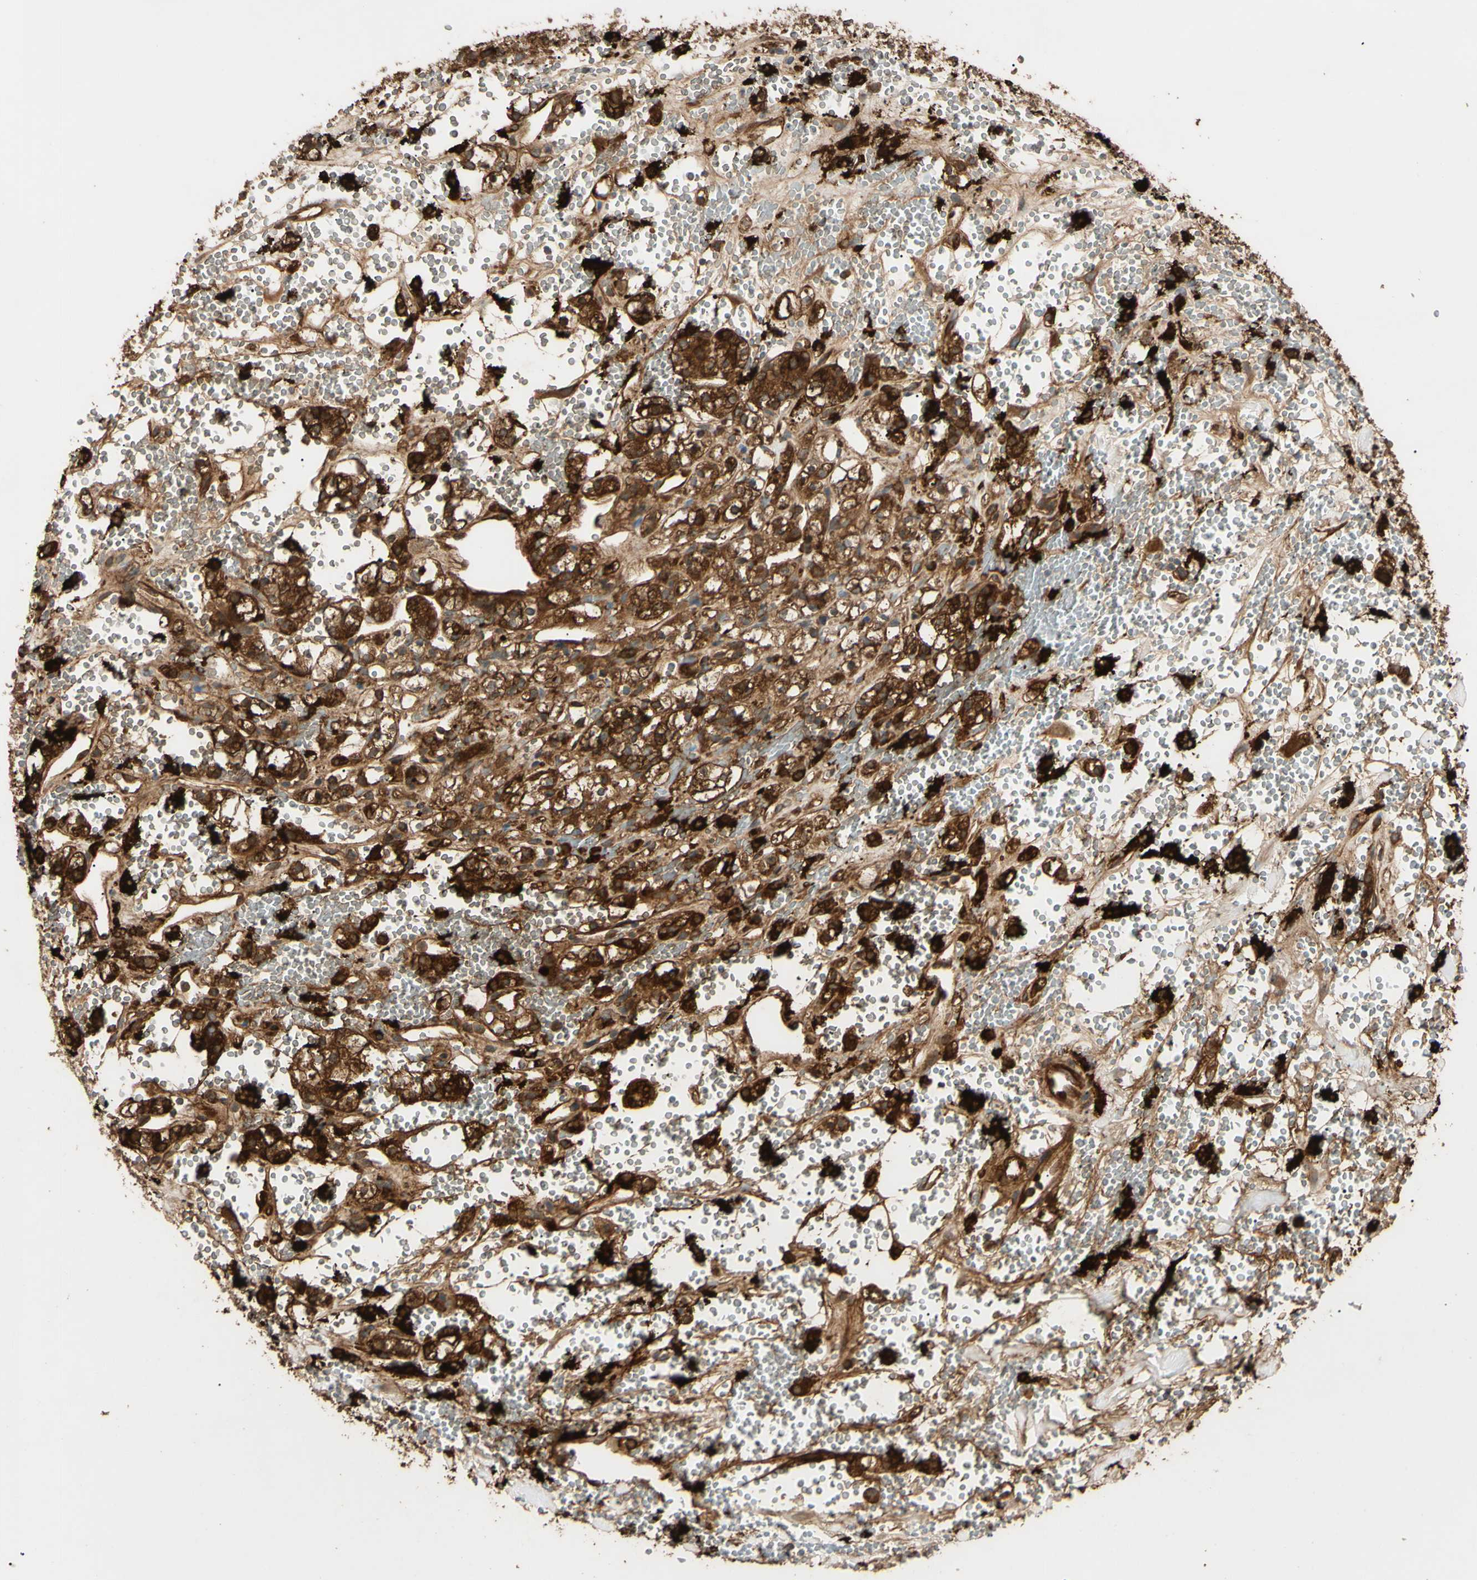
{"staining": {"intensity": "strong", "quantity": ">75%", "location": "cytoplasmic/membranous"}, "tissue": "renal cancer", "cell_type": "Tumor cells", "image_type": "cancer", "snomed": [{"axis": "morphology", "description": "Adenocarcinoma, NOS"}, {"axis": "topography", "description": "Kidney"}], "caption": "Renal adenocarcinoma stained with immunohistochemistry reveals strong cytoplasmic/membranous positivity in about >75% of tumor cells.", "gene": "PTPN12", "patient": {"sex": "male", "age": 61}}